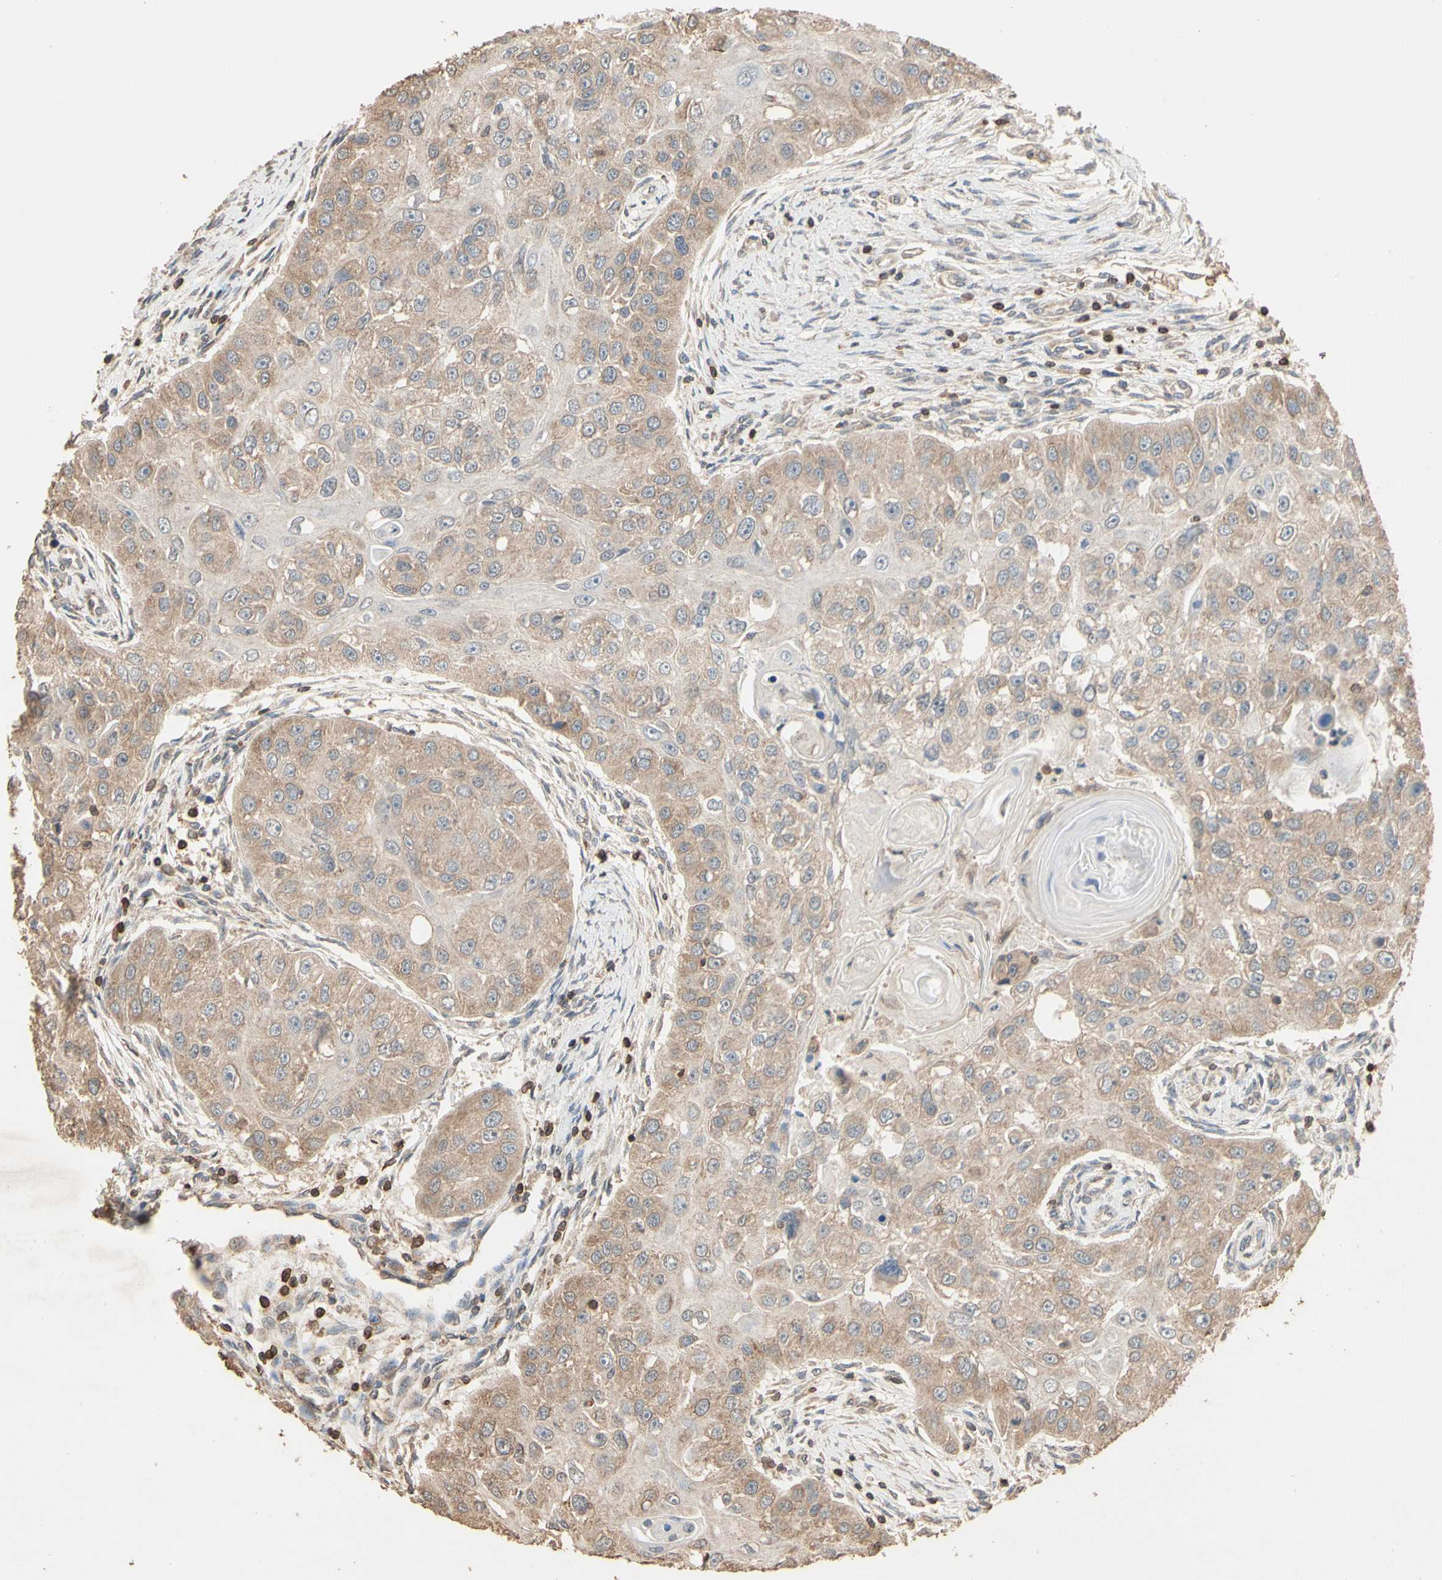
{"staining": {"intensity": "weak", "quantity": ">75%", "location": "cytoplasmic/membranous"}, "tissue": "head and neck cancer", "cell_type": "Tumor cells", "image_type": "cancer", "snomed": [{"axis": "morphology", "description": "Normal tissue, NOS"}, {"axis": "morphology", "description": "Squamous cell carcinoma, NOS"}, {"axis": "topography", "description": "Skeletal muscle"}, {"axis": "topography", "description": "Head-Neck"}], "caption": "Protein expression analysis of head and neck cancer (squamous cell carcinoma) shows weak cytoplasmic/membranous expression in approximately >75% of tumor cells.", "gene": "MAP3K10", "patient": {"sex": "male", "age": 51}}